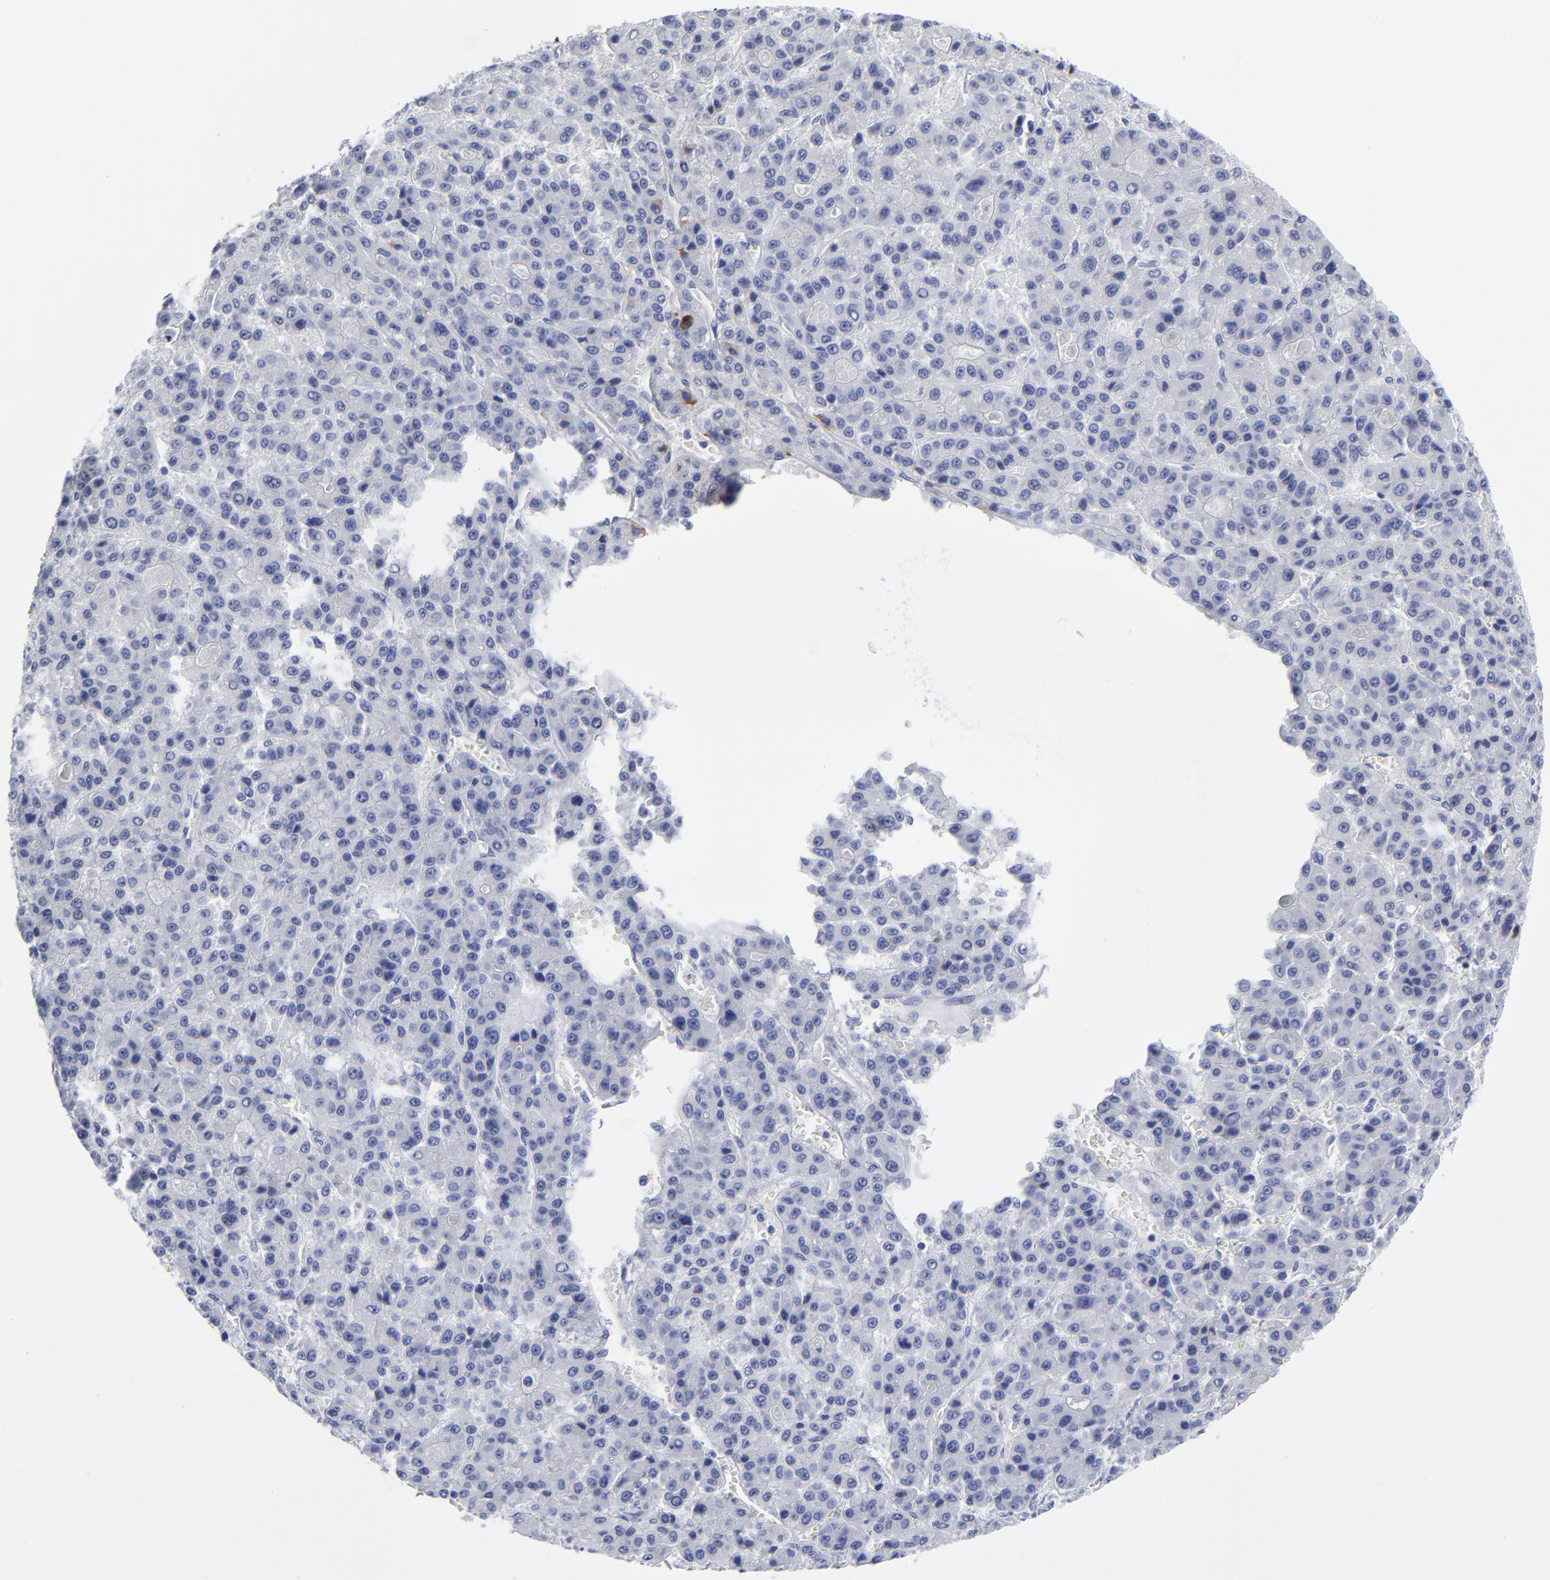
{"staining": {"intensity": "negative", "quantity": "none", "location": "none"}, "tissue": "liver cancer", "cell_type": "Tumor cells", "image_type": "cancer", "snomed": [{"axis": "morphology", "description": "Carcinoma, Hepatocellular, NOS"}, {"axis": "topography", "description": "Liver"}], "caption": "Image shows no protein positivity in tumor cells of hepatocellular carcinoma (liver) tissue.", "gene": "DCN", "patient": {"sex": "male", "age": 70}}